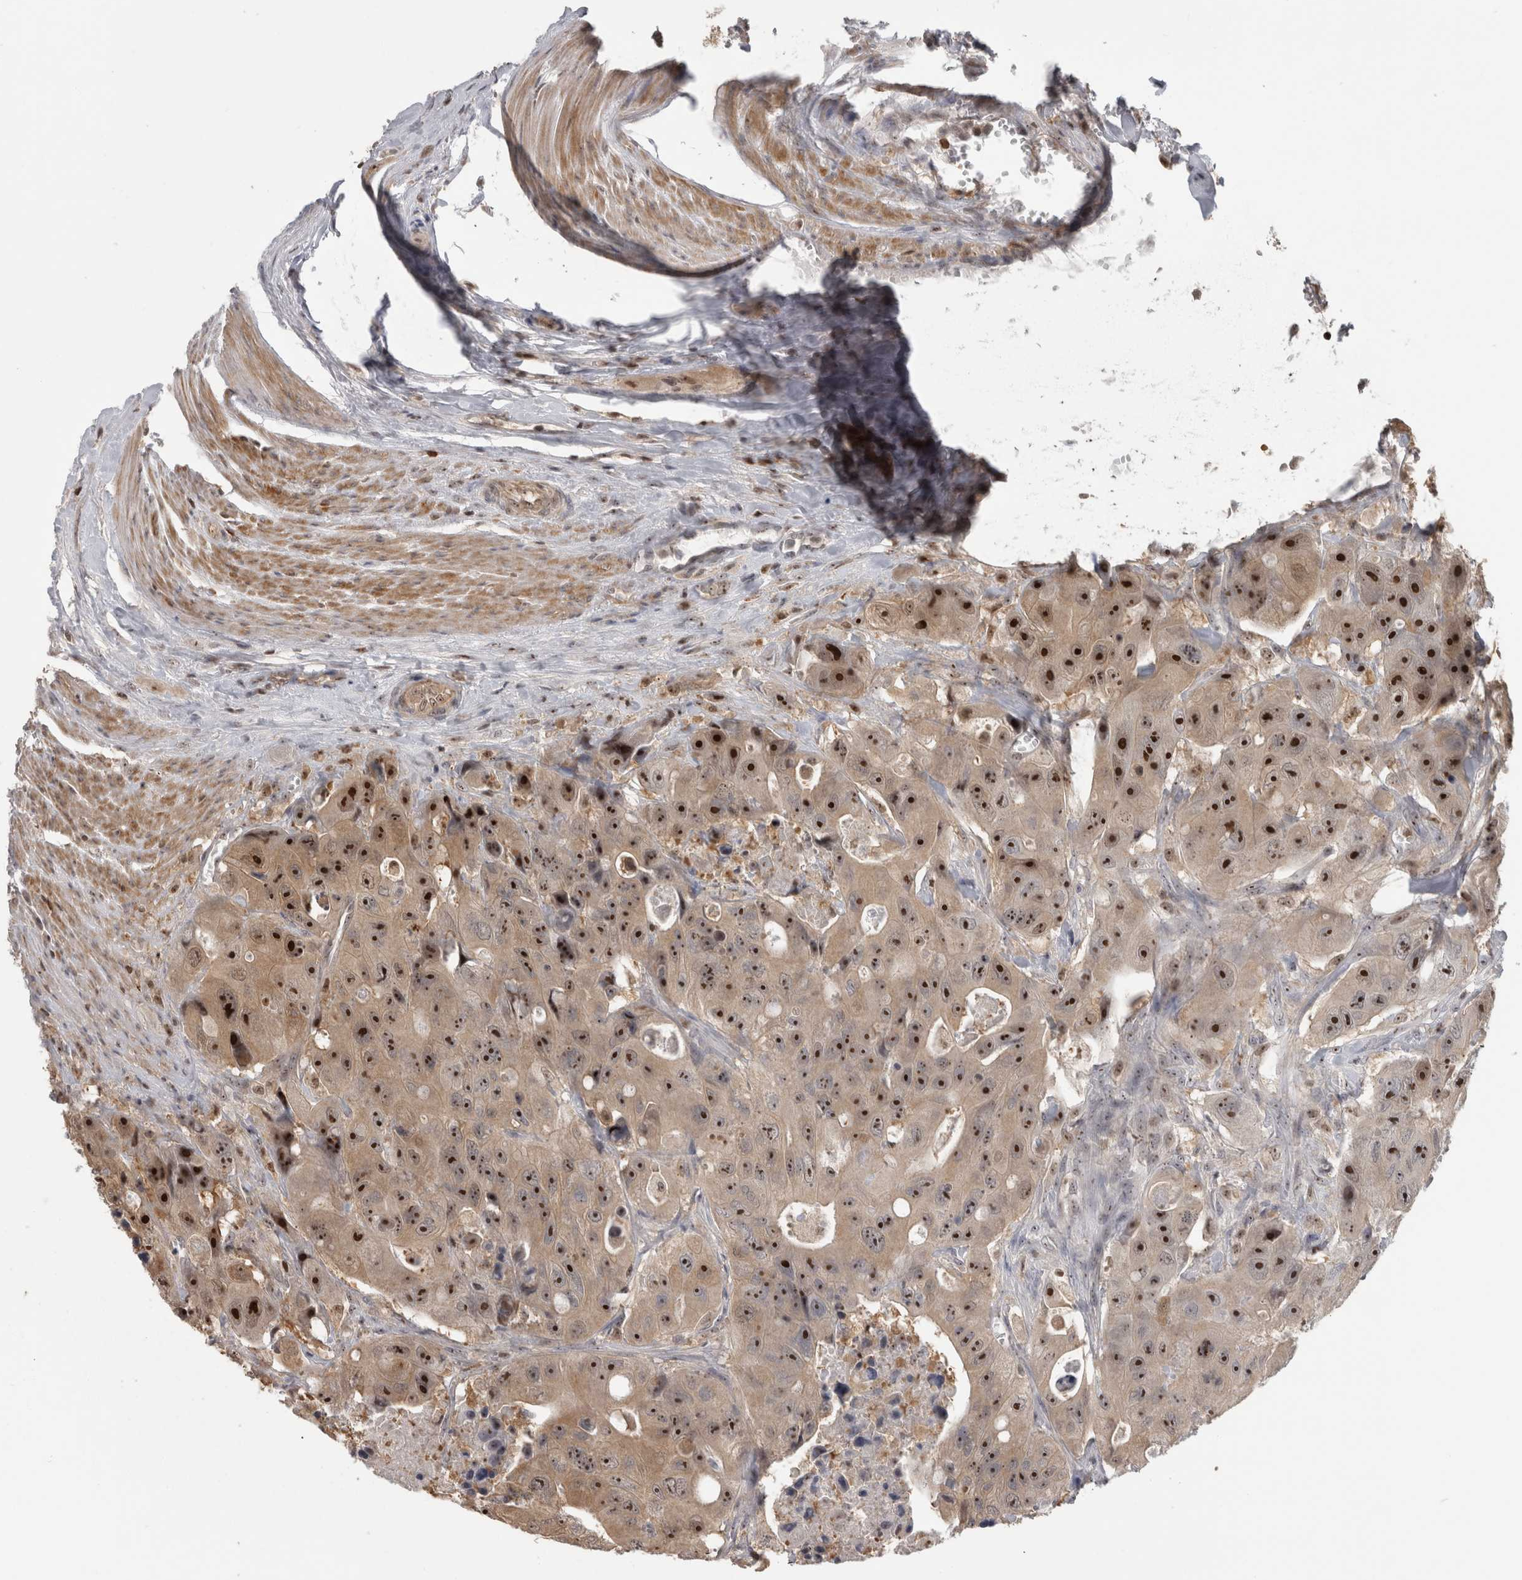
{"staining": {"intensity": "strong", "quantity": ">75%", "location": "cytoplasmic/membranous,nuclear"}, "tissue": "colorectal cancer", "cell_type": "Tumor cells", "image_type": "cancer", "snomed": [{"axis": "morphology", "description": "Adenocarcinoma, NOS"}, {"axis": "topography", "description": "Colon"}], "caption": "Brown immunohistochemical staining in human adenocarcinoma (colorectal) displays strong cytoplasmic/membranous and nuclear staining in approximately >75% of tumor cells.", "gene": "TDRD7", "patient": {"sex": "female", "age": 46}}